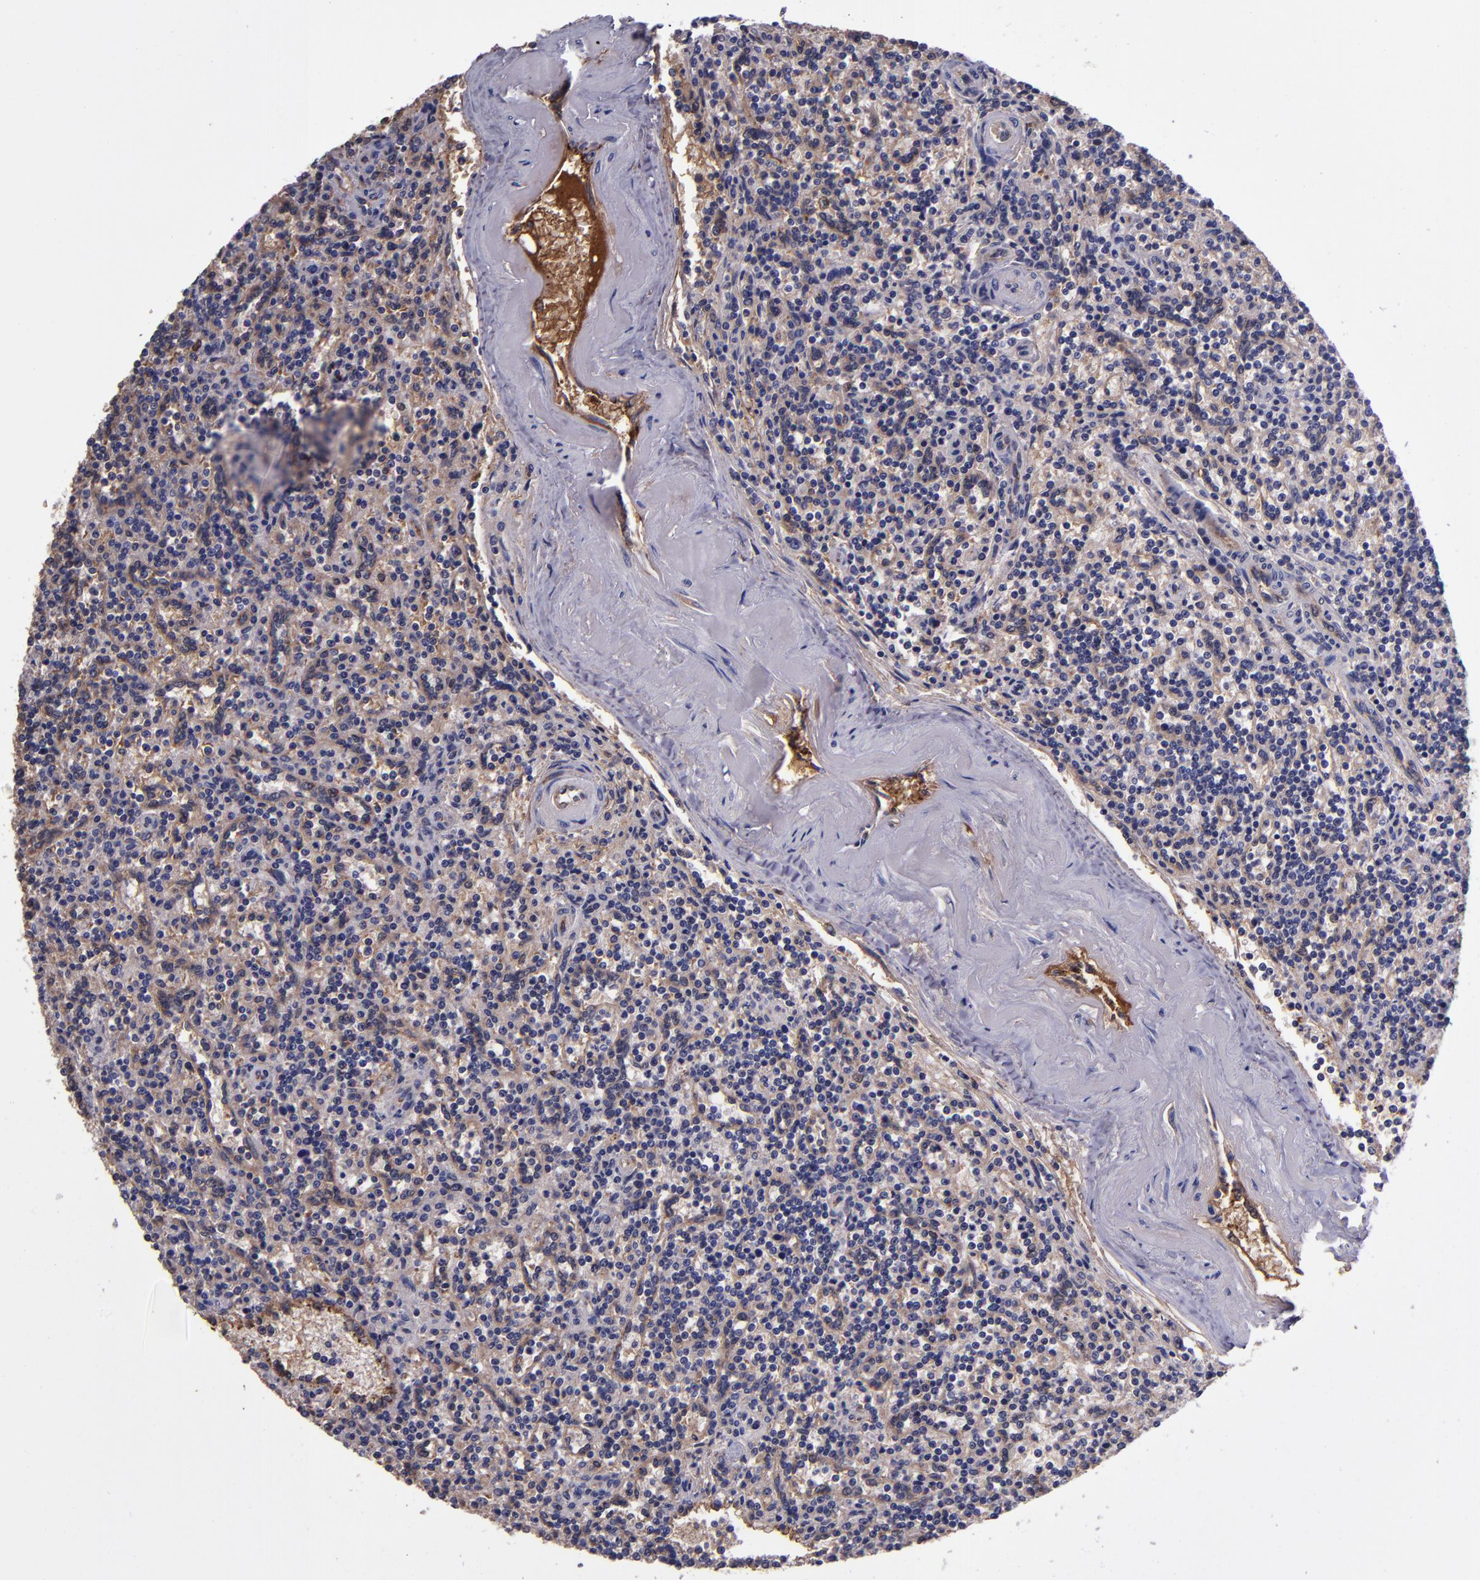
{"staining": {"intensity": "negative", "quantity": "none", "location": "none"}, "tissue": "lymphoma", "cell_type": "Tumor cells", "image_type": "cancer", "snomed": [{"axis": "morphology", "description": "Malignant lymphoma, non-Hodgkin's type, Low grade"}, {"axis": "topography", "description": "Spleen"}], "caption": "High power microscopy micrograph of an immunohistochemistry (IHC) image of low-grade malignant lymphoma, non-Hodgkin's type, revealing no significant positivity in tumor cells.", "gene": "A2M", "patient": {"sex": "male", "age": 73}}